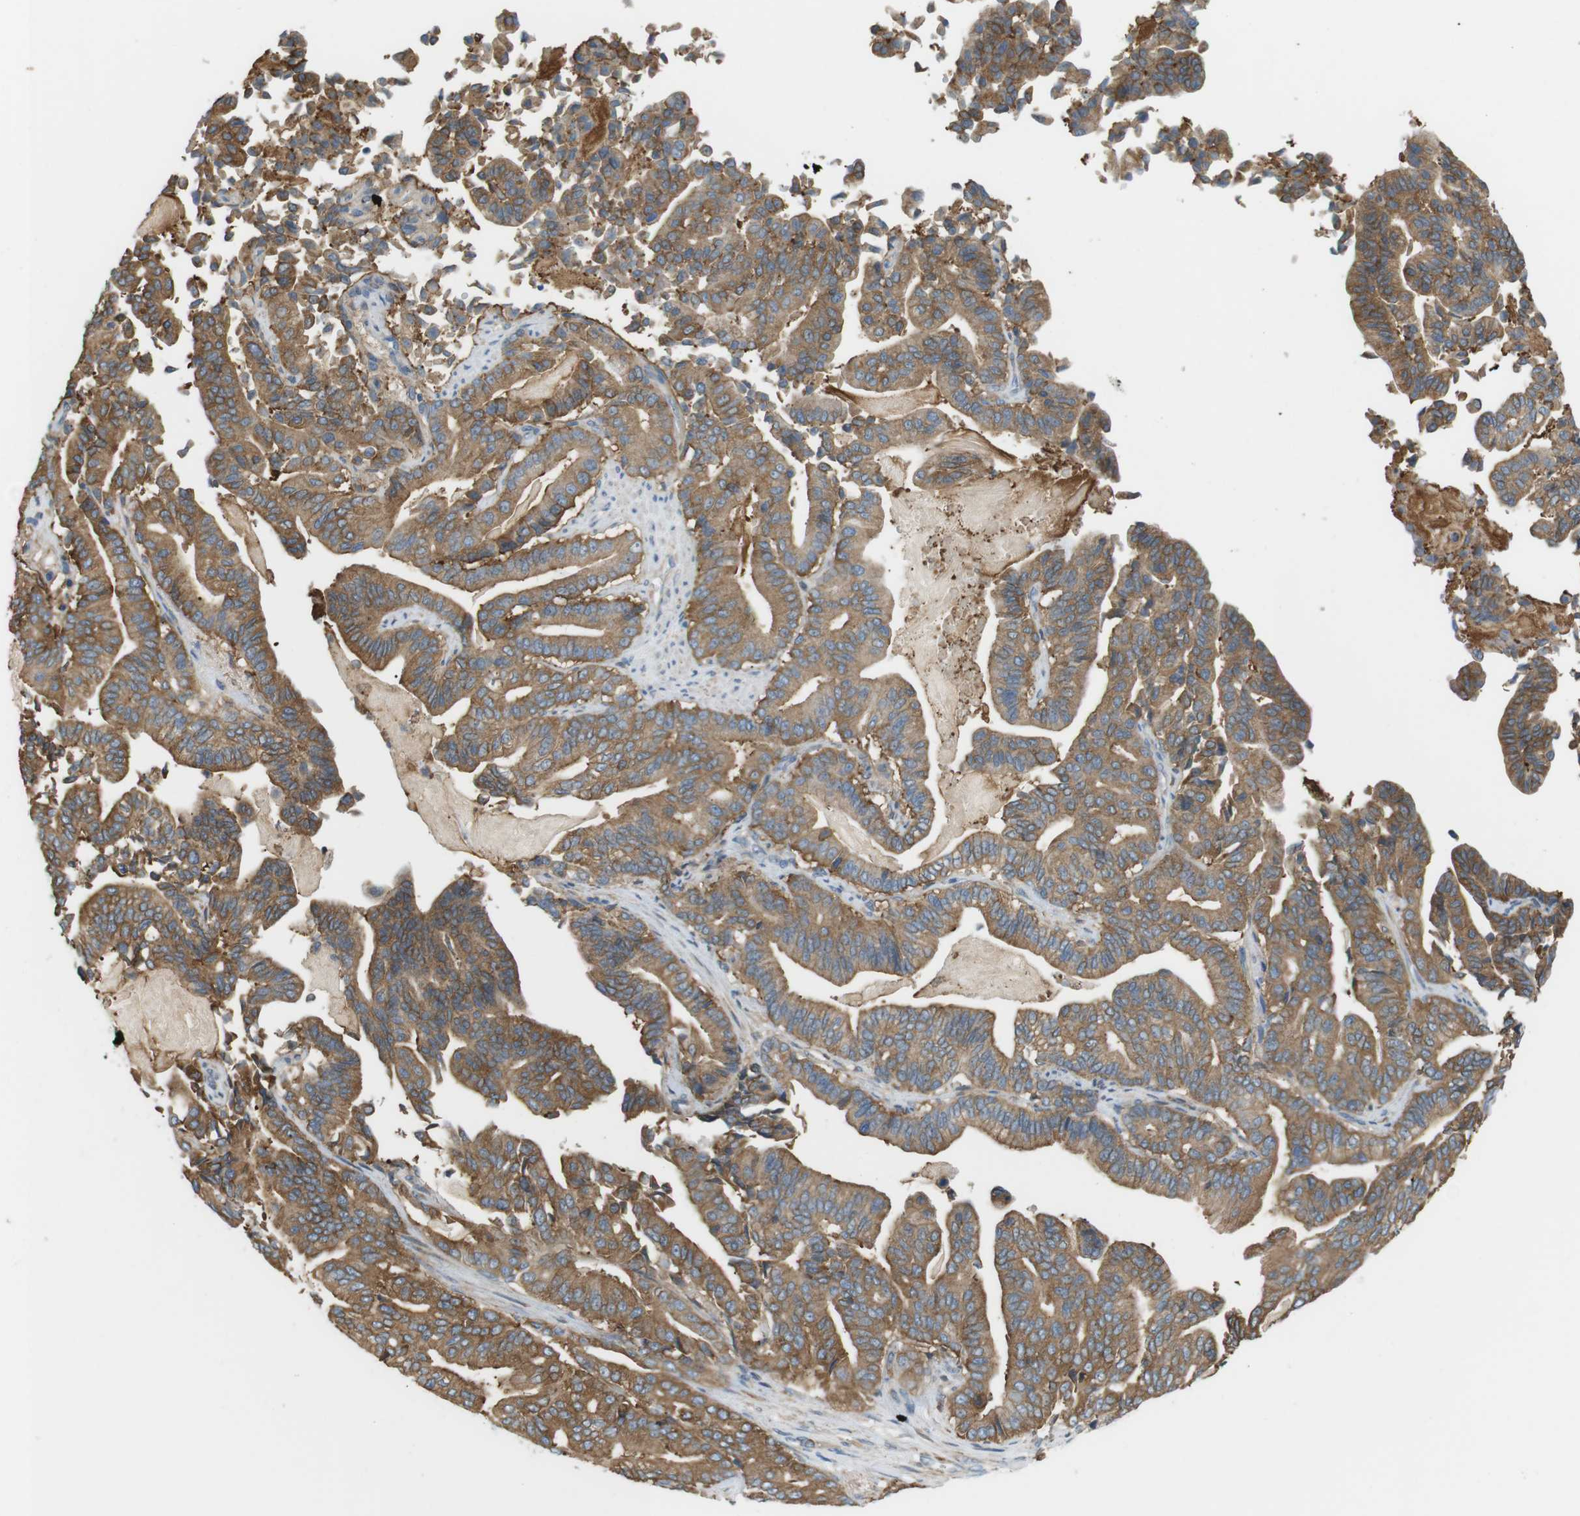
{"staining": {"intensity": "moderate", "quantity": ">75%", "location": "cytoplasmic/membranous"}, "tissue": "pancreatic cancer", "cell_type": "Tumor cells", "image_type": "cancer", "snomed": [{"axis": "morphology", "description": "Normal tissue, NOS"}, {"axis": "morphology", "description": "Adenocarcinoma, NOS"}, {"axis": "topography", "description": "Pancreas"}], "caption": "Pancreatic cancer (adenocarcinoma) stained with a protein marker exhibits moderate staining in tumor cells.", "gene": "PEPD", "patient": {"sex": "male", "age": 63}}